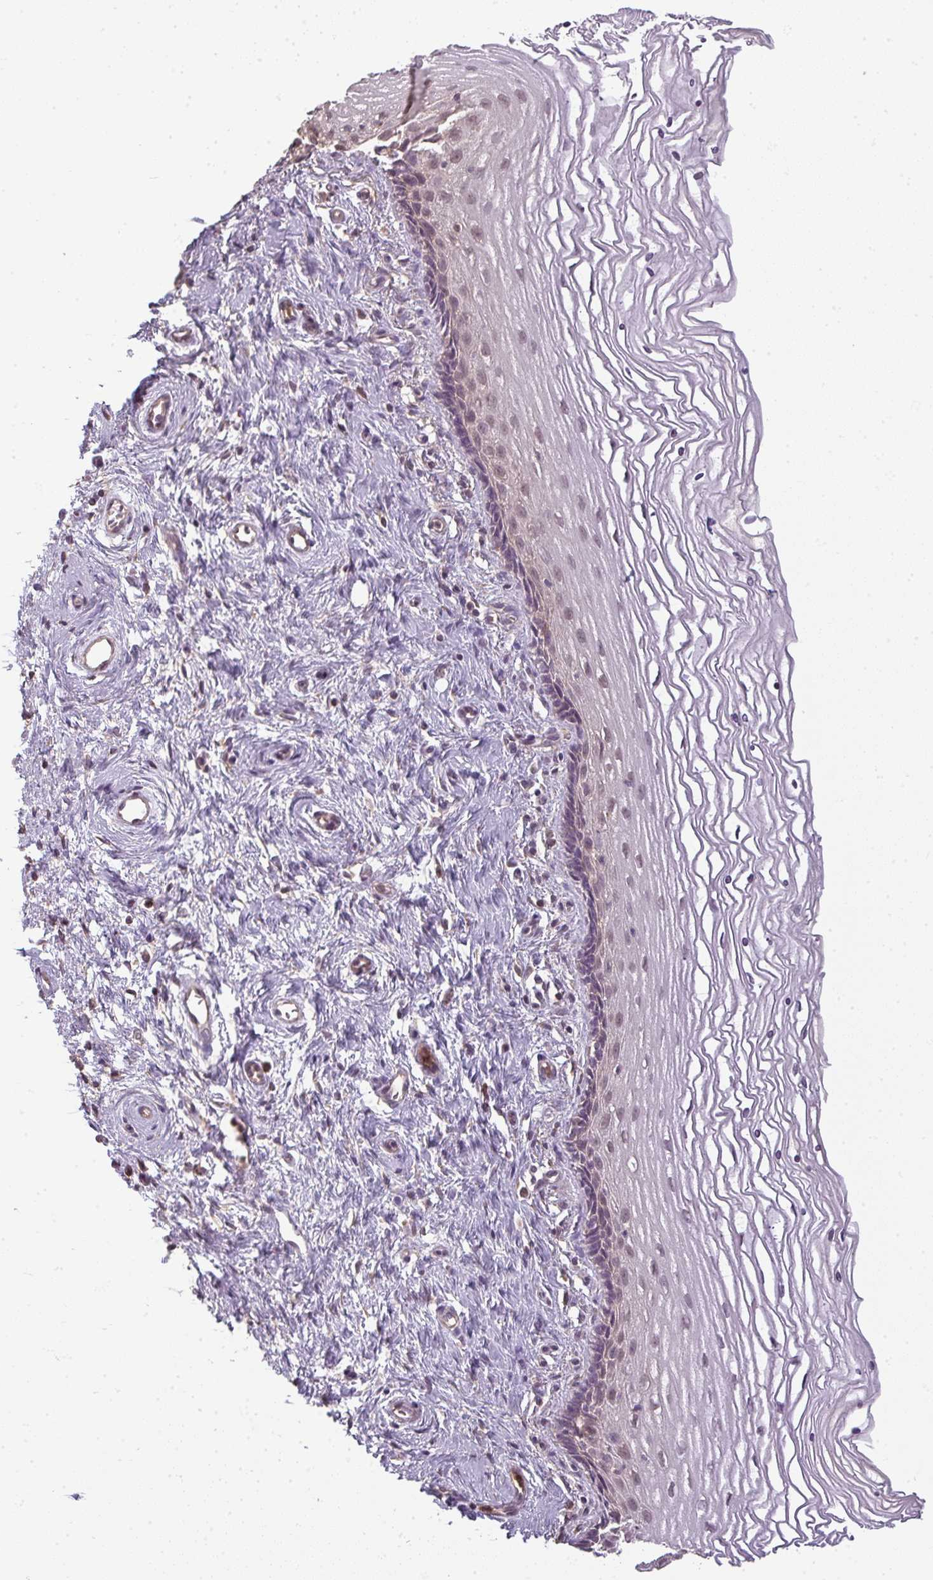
{"staining": {"intensity": "weak", "quantity": ">75%", "location": "cytoplasmic/membranous"}, "tissue": "cervix", "cell_type": "Glandular cells", "image_type": "normal", "snomed": [{"axis": "morphology", "description": "Normal tissue, NOS"}, {"axis": "topography", "description": "Cervix"}], "caption": "Immunohistochemical staining of normal cervix reveals low levels of weak cytoplasmic/membranous staining in about >75% of glandular cells. The staining was performed using DAB (3,3'-diaminobenzidine) to visualize the protein expression in brown, while the nuclei were stained in blue with hematoxylin (Magnification: 20x).", "gene": "CXCR1", "patient": {"sex": "female", "age": 47}}